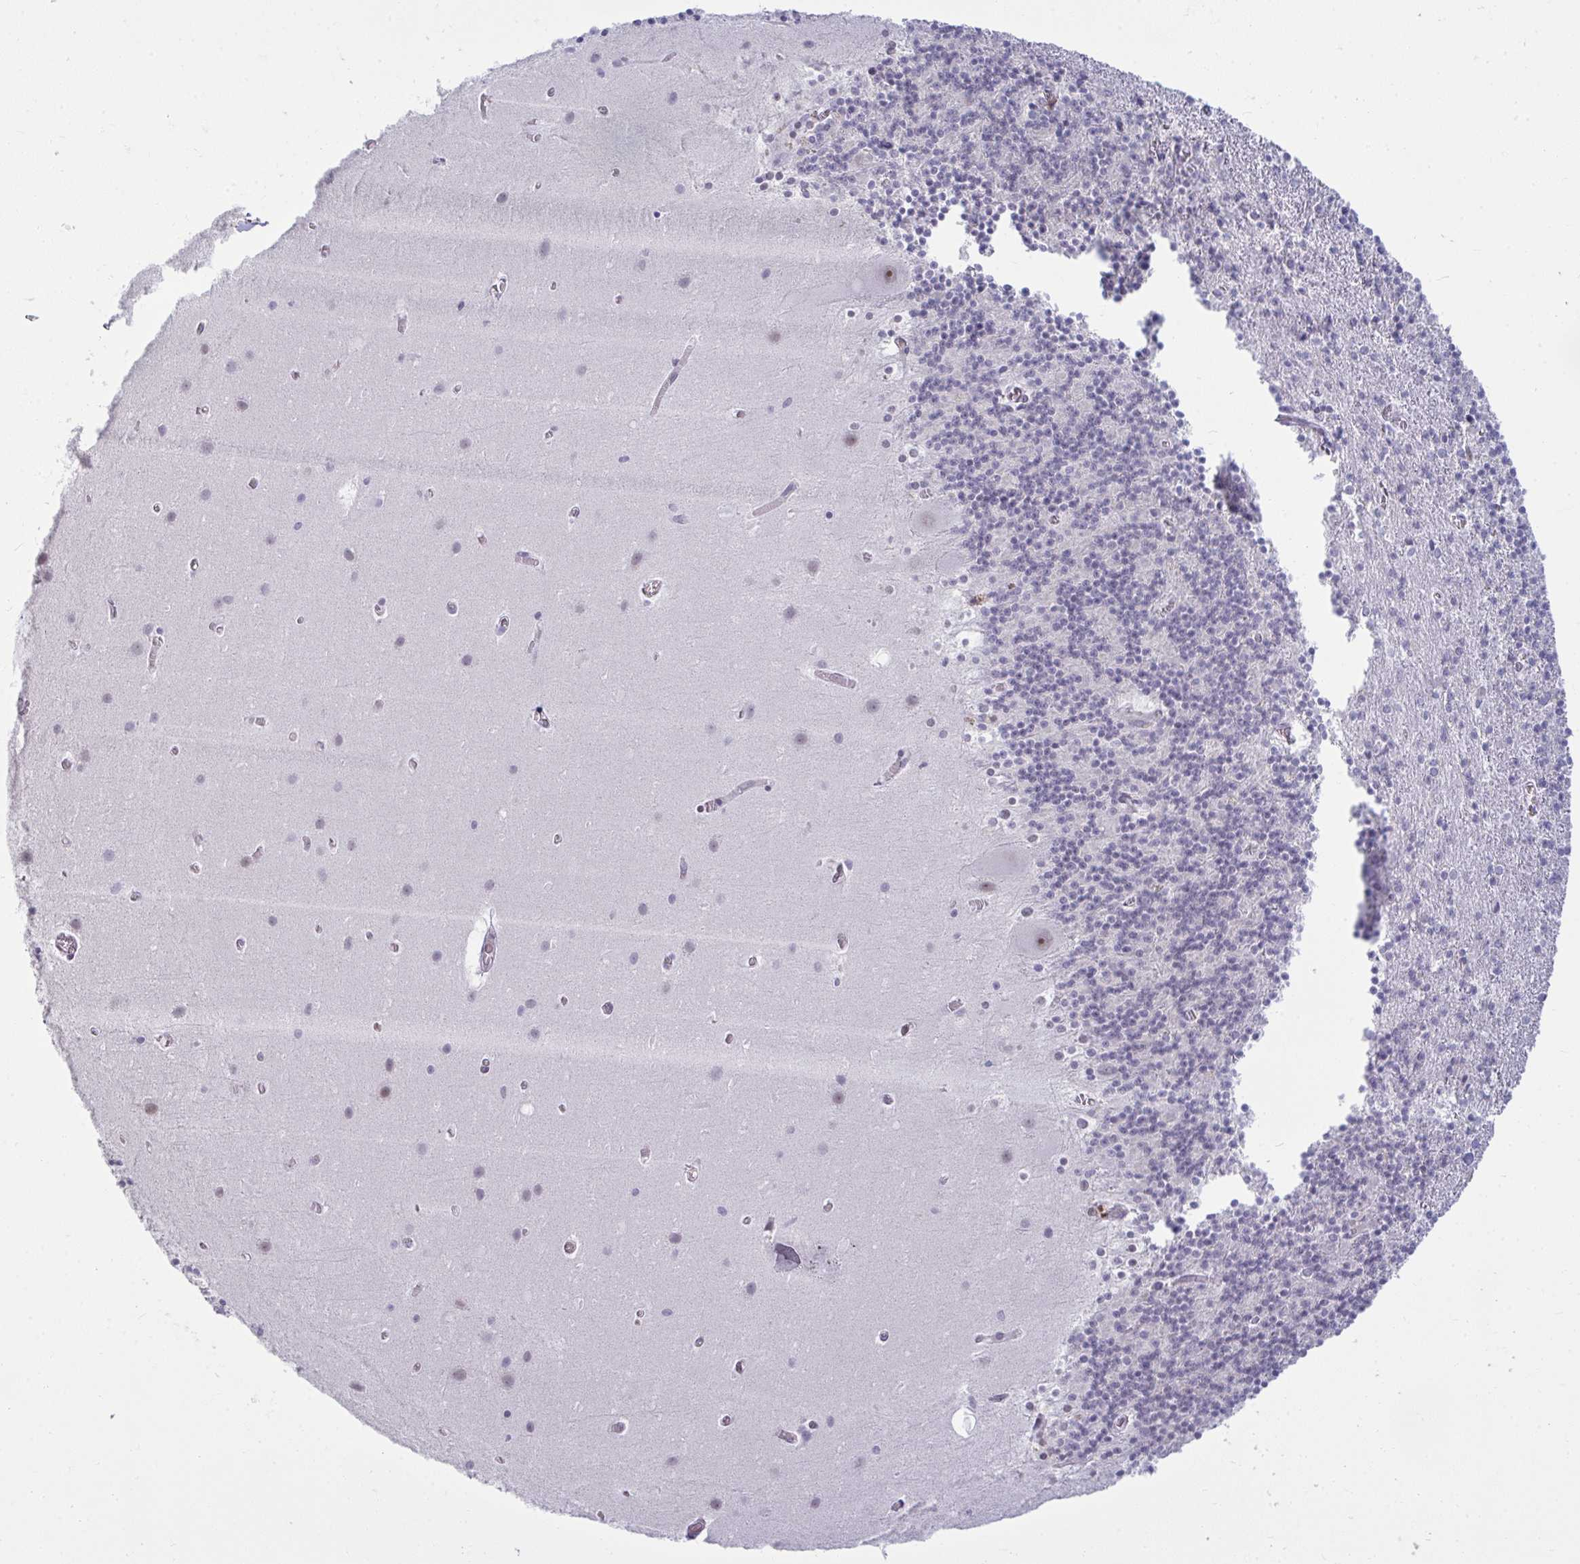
{"staining": {"intensity": "negative", "quantity": "none", "location": "none"}, "tissue": "cerebellum", "cell_type": "Cells in granular layer", "image_type": "normal", "snomed": [{"axis": "morphology", "description": "Normal tissue, NOS"}, {"axis": "topography", "description": "Cerebellum"}], "caption": "High magnification brightfield microscopy of unremarkable cerebellum stained with DAB (3,3'-diaminobenzidine) (brown) and counterstained with hematoxylin (blue): cells in granular layer show no significant staining. Brightfield microscopy of IHC stained with DAB (3,3'-diaminobenzidine) (brown) and hematoxylin (blue), captured at high magnification.", "gene": "RNASEH1", "patient": {"sex": "male", "age": 70}}